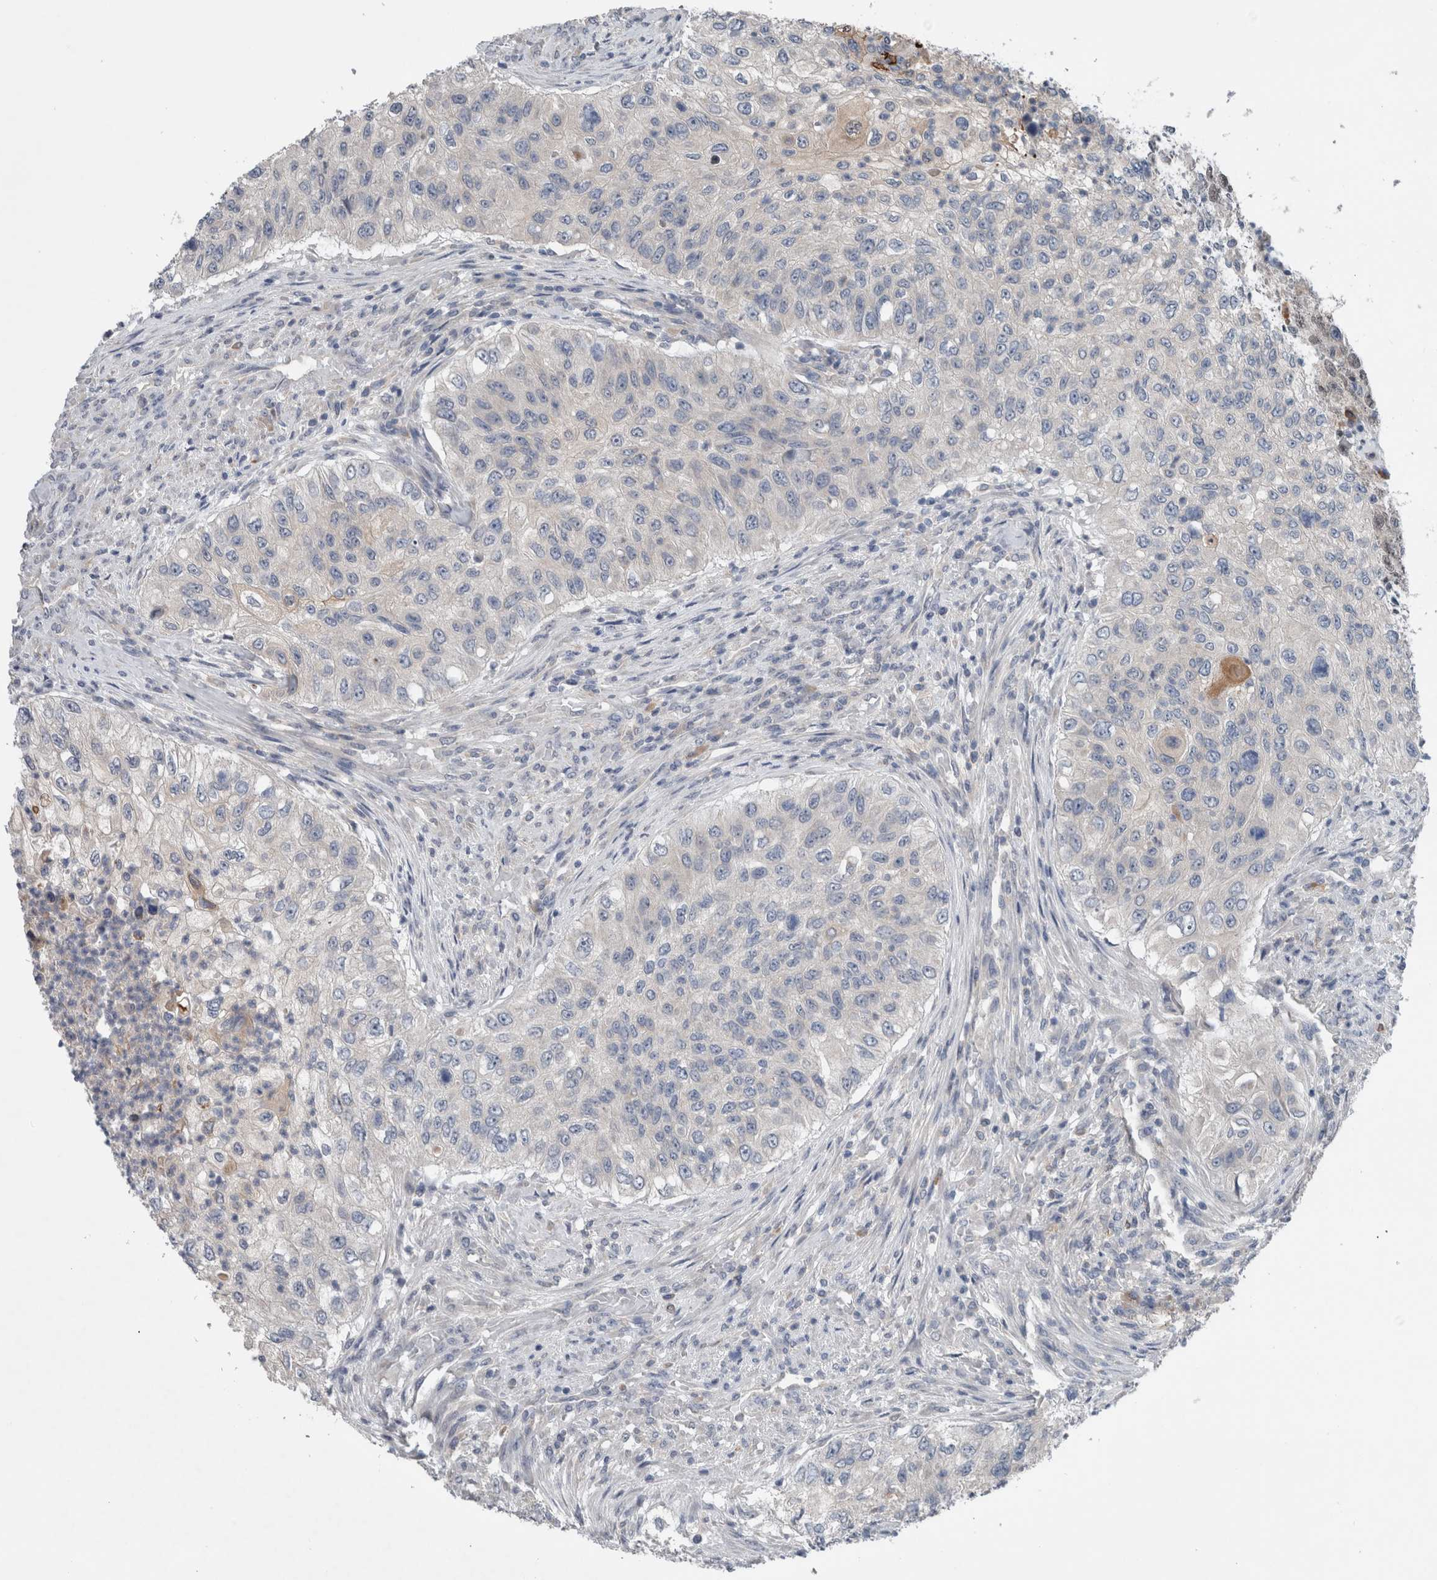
{"staining": {"intensity": "weak", "quantity": "<25%", "location": "cytoplasmic/membranous"}, "tissue": "urothelial cancer", "cell_type": "Tumor cells", "image_type": "cancer", "snomed": [{"axis": "morphology", "description": "Urothelial carcinoma, High grade"}, {"axis": "topography", "description": "Urinary bladder"}], "caption": "High-grade urothelial carcinoma was stained to show a protein in brown. There is no significant expression in tumor cells.", "gene": "CRNN", "patient": {"sex": "female", "age": 60}}